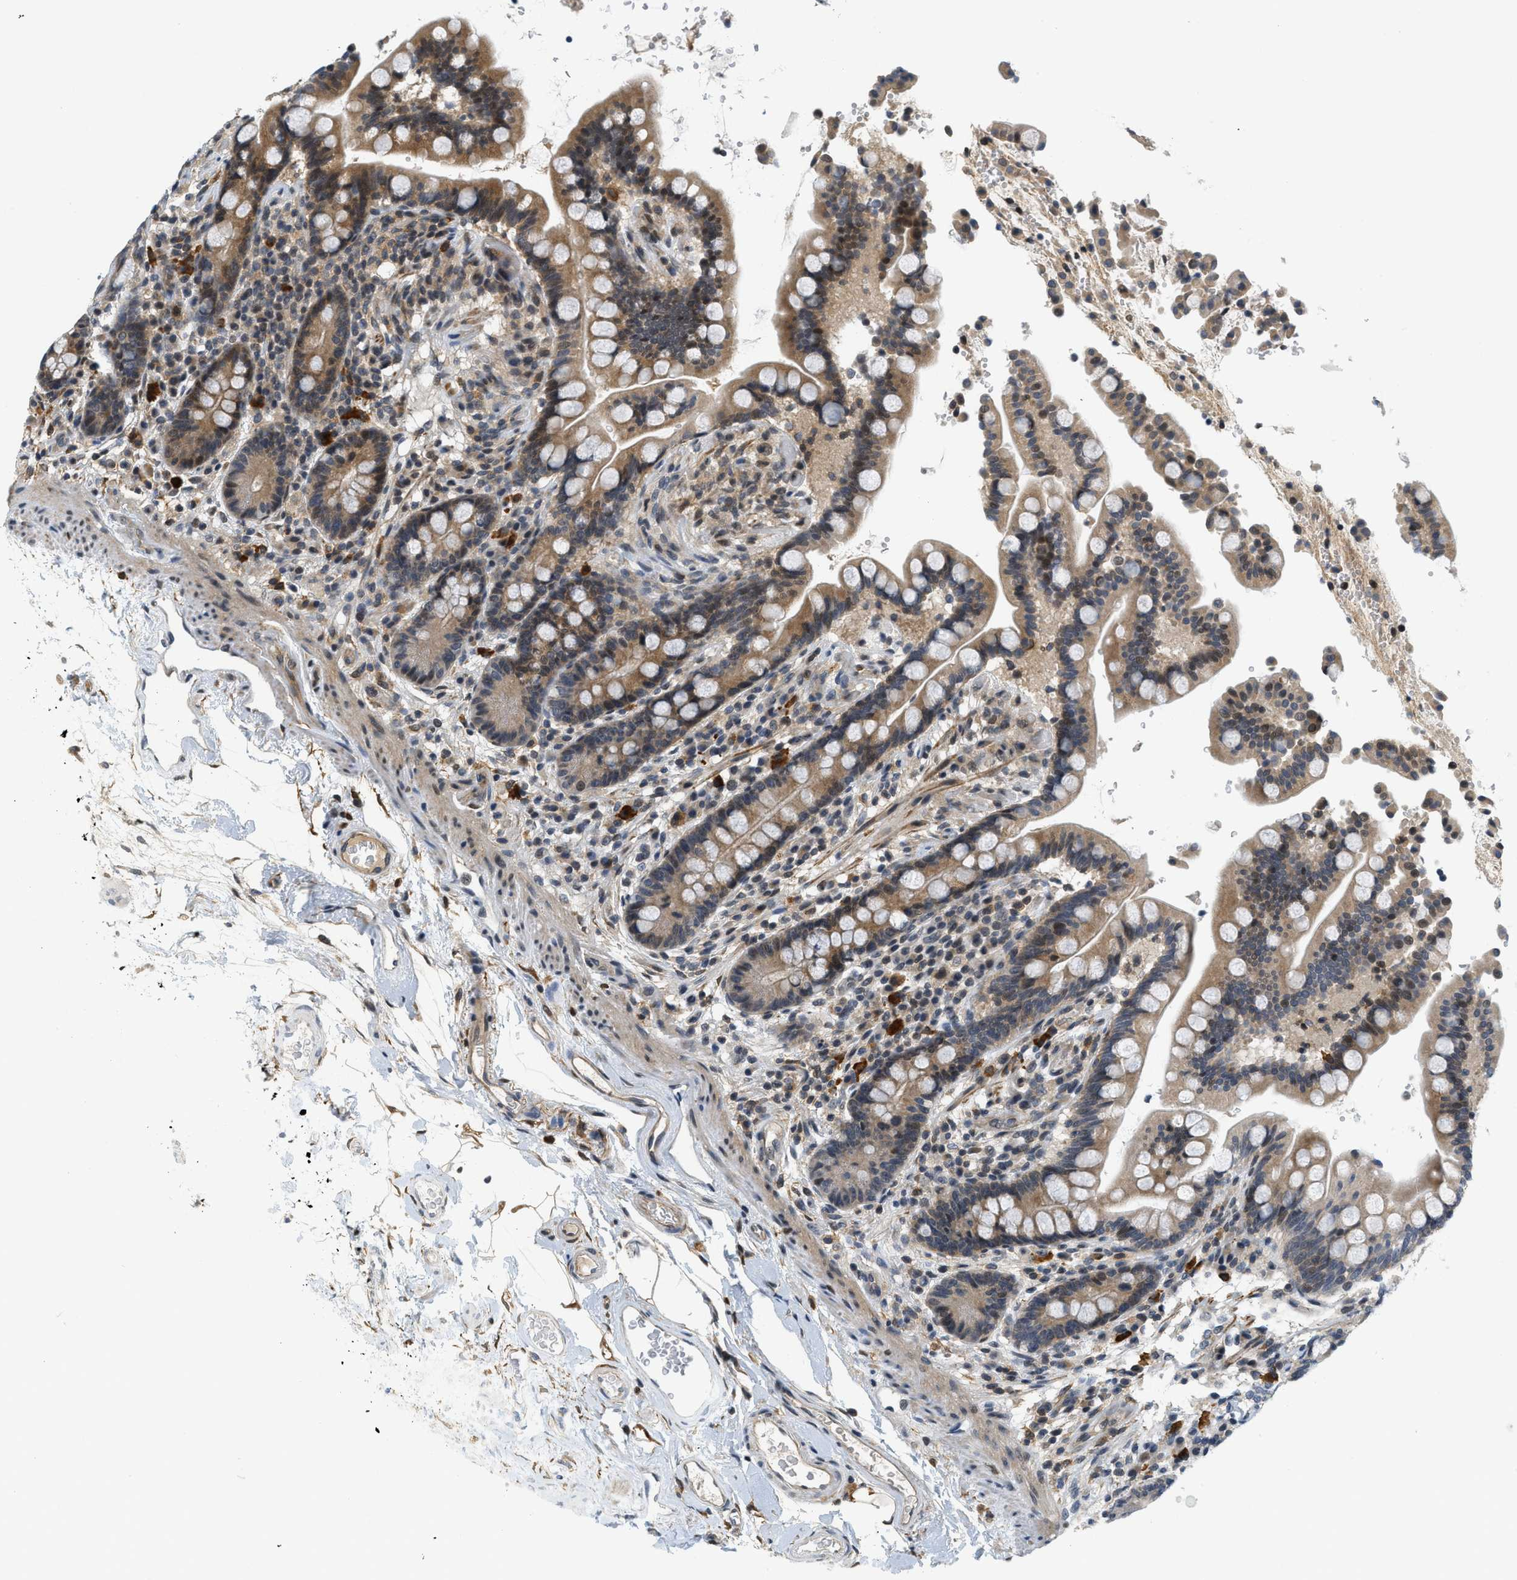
{"staining": {"intensity": "moderate", "quantity": ">75%", "location": "cytoplasmic/membranous"}, "tissue": "colon", "cell_type": "Endothelial cells", "image_type": "normal", "snomed": [{"axis": "morphology", "description": "Normal tissue, NOS"}, {"axis": "topography", "description": "Colon"}], "caption": "This photomicrograph reveals immunohistochemistry (IHC) staining of normal colon, with medium moderate cytoplasmic/membranous expression in about >75% of endothelial cells.", "gene": "KMT2A", "patient": {"sex": "male", "age": 73}}